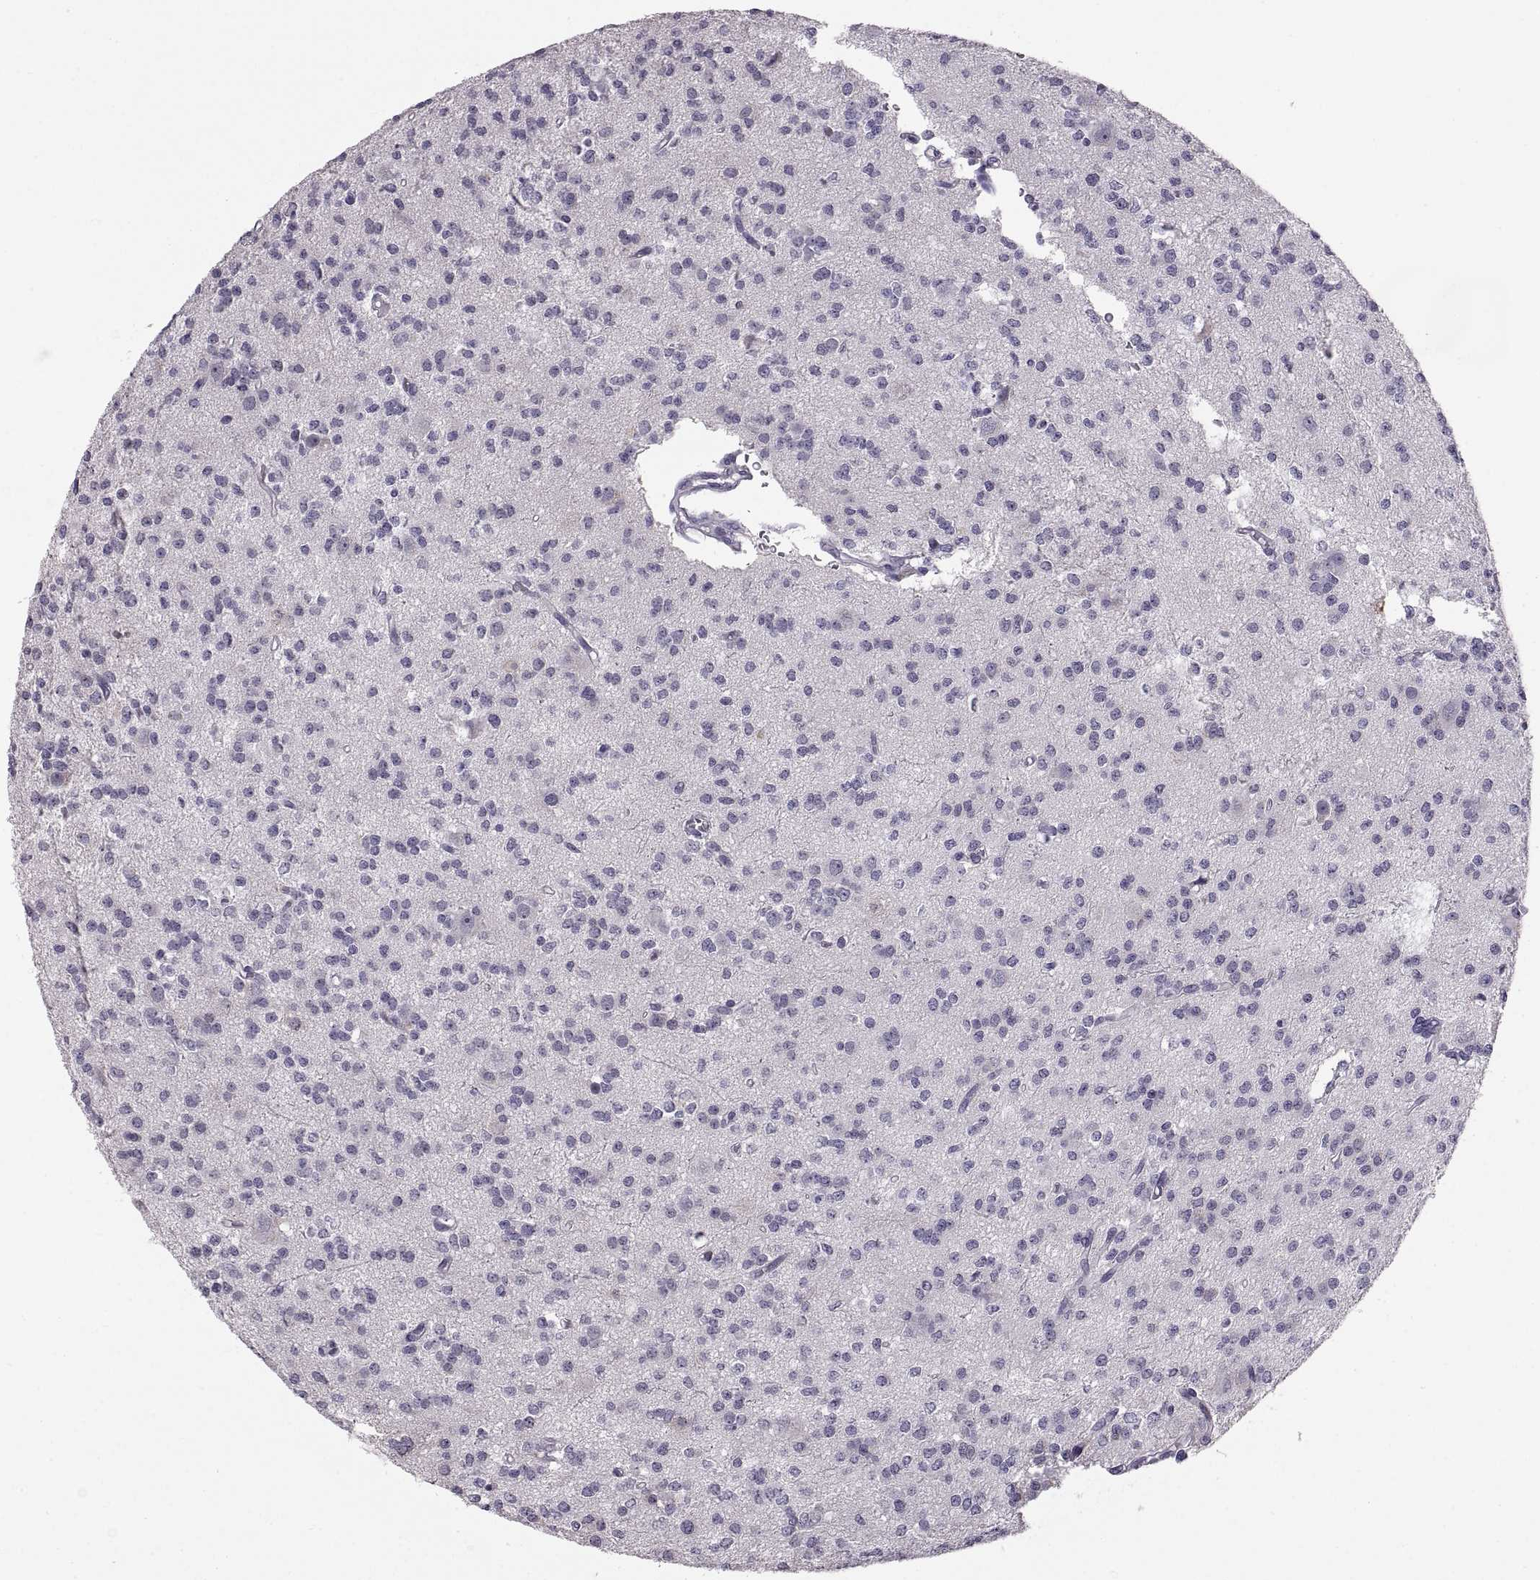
{"staining": {"intensity": "negative", "quantity": "none", "location": "none"}, "tissue": "glioma", "cell_type": "Tumor cells", "image_type": "cancer", "snomed": [{"axis": "morphology", "description": "Glioma, malignant, Low grade"}, {"axis": "topography", "description": "Brain"}], "caption": "A histopathology image of malignant low-grade glioma stained for a protein displays no brown staining in tumor cells.", "gene": "MAGEB18", "patient": {"sex": "male", "age": 27}}